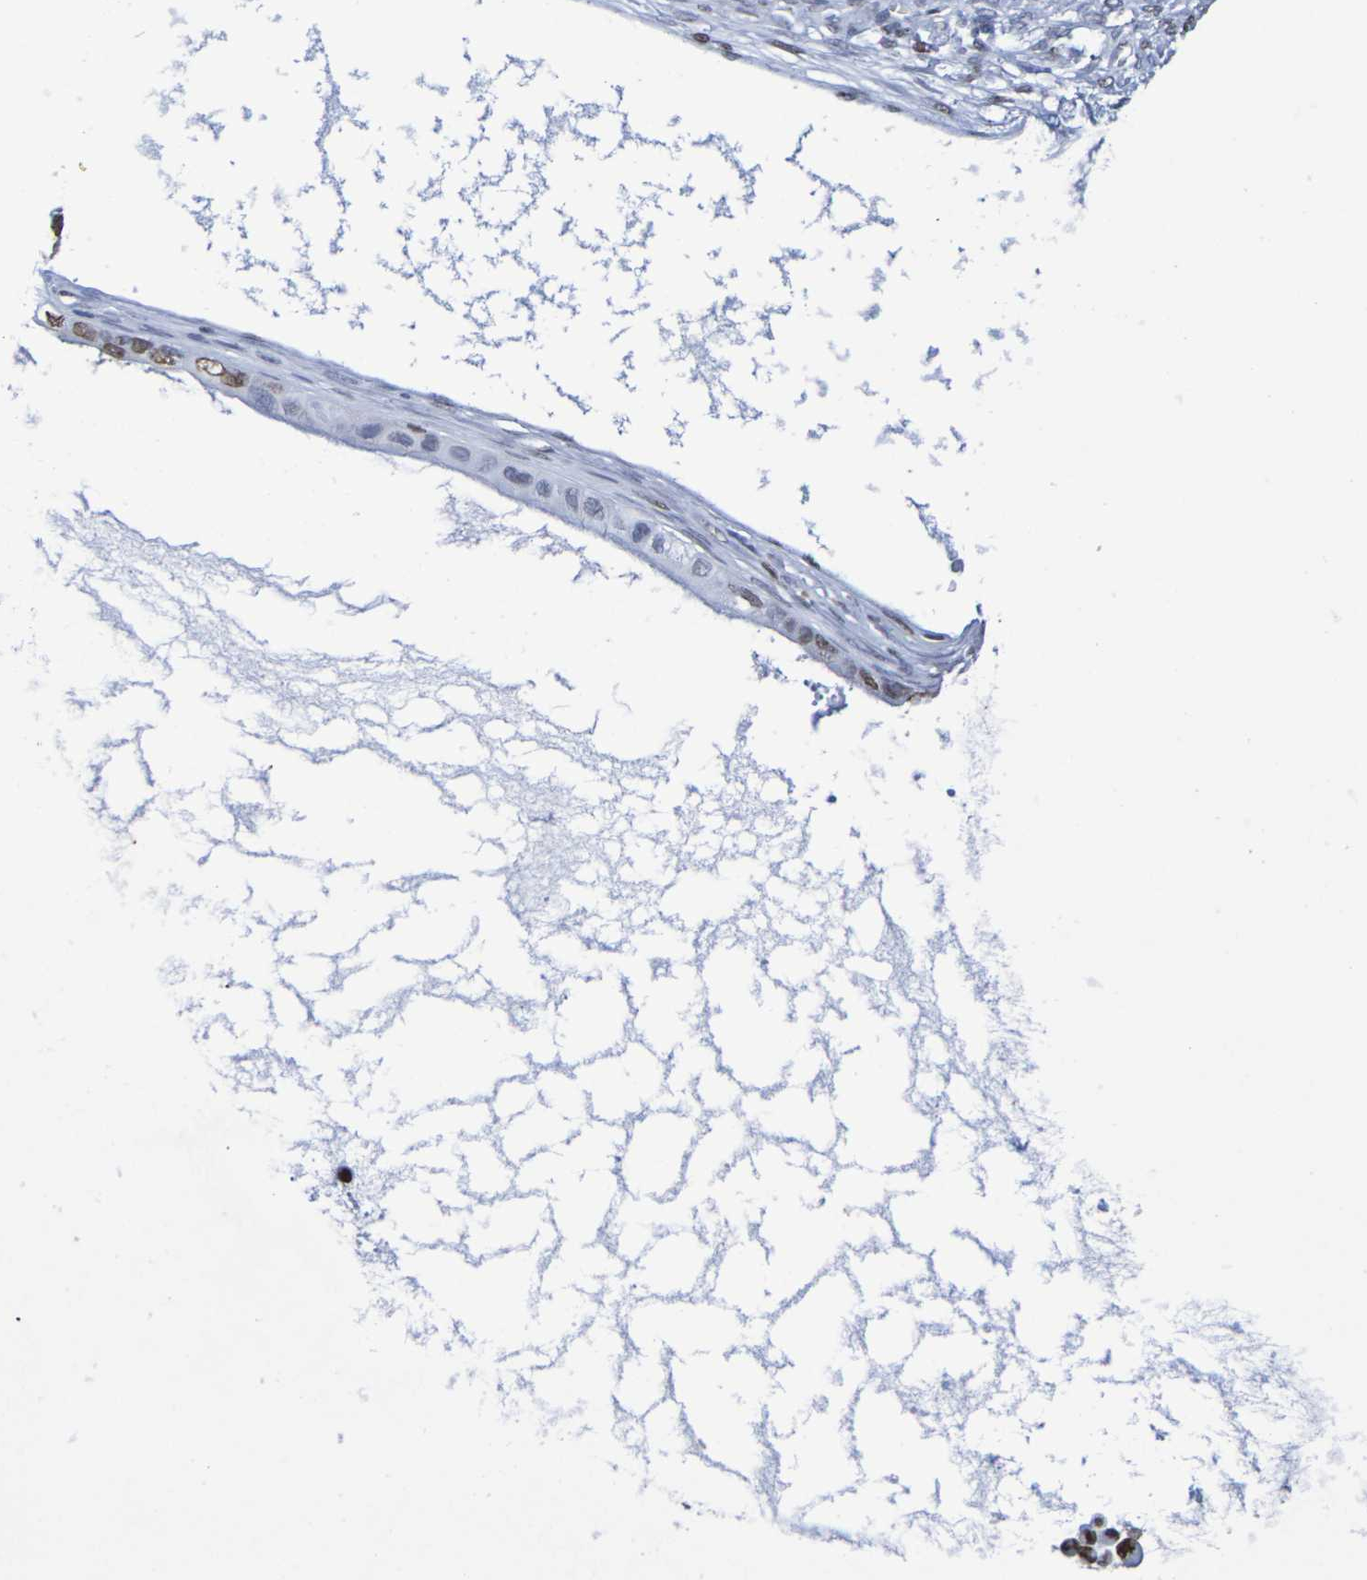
{"staining": {"intensity": "moderate", "quantity": ">75%", "location": "nuclear"}, "tissue": "ovarian cancer", "cell_type": "Tumor cells", "image_type": "cancer", "snomed": [{"axis": "morphology", "description": "Cystadenocarcinoma, mucinous, NOS"}, {"axis": "topography", "description": "Ovary"}], "caption": "Tumor cells exhibit medium levels of moderate nuclear positivity in approximately >75% of cells in ovarian cancer (mucinous cystadenocarcinoma).", "gene": "H1-5", "patient": {"sex": "female", "age": 80}}